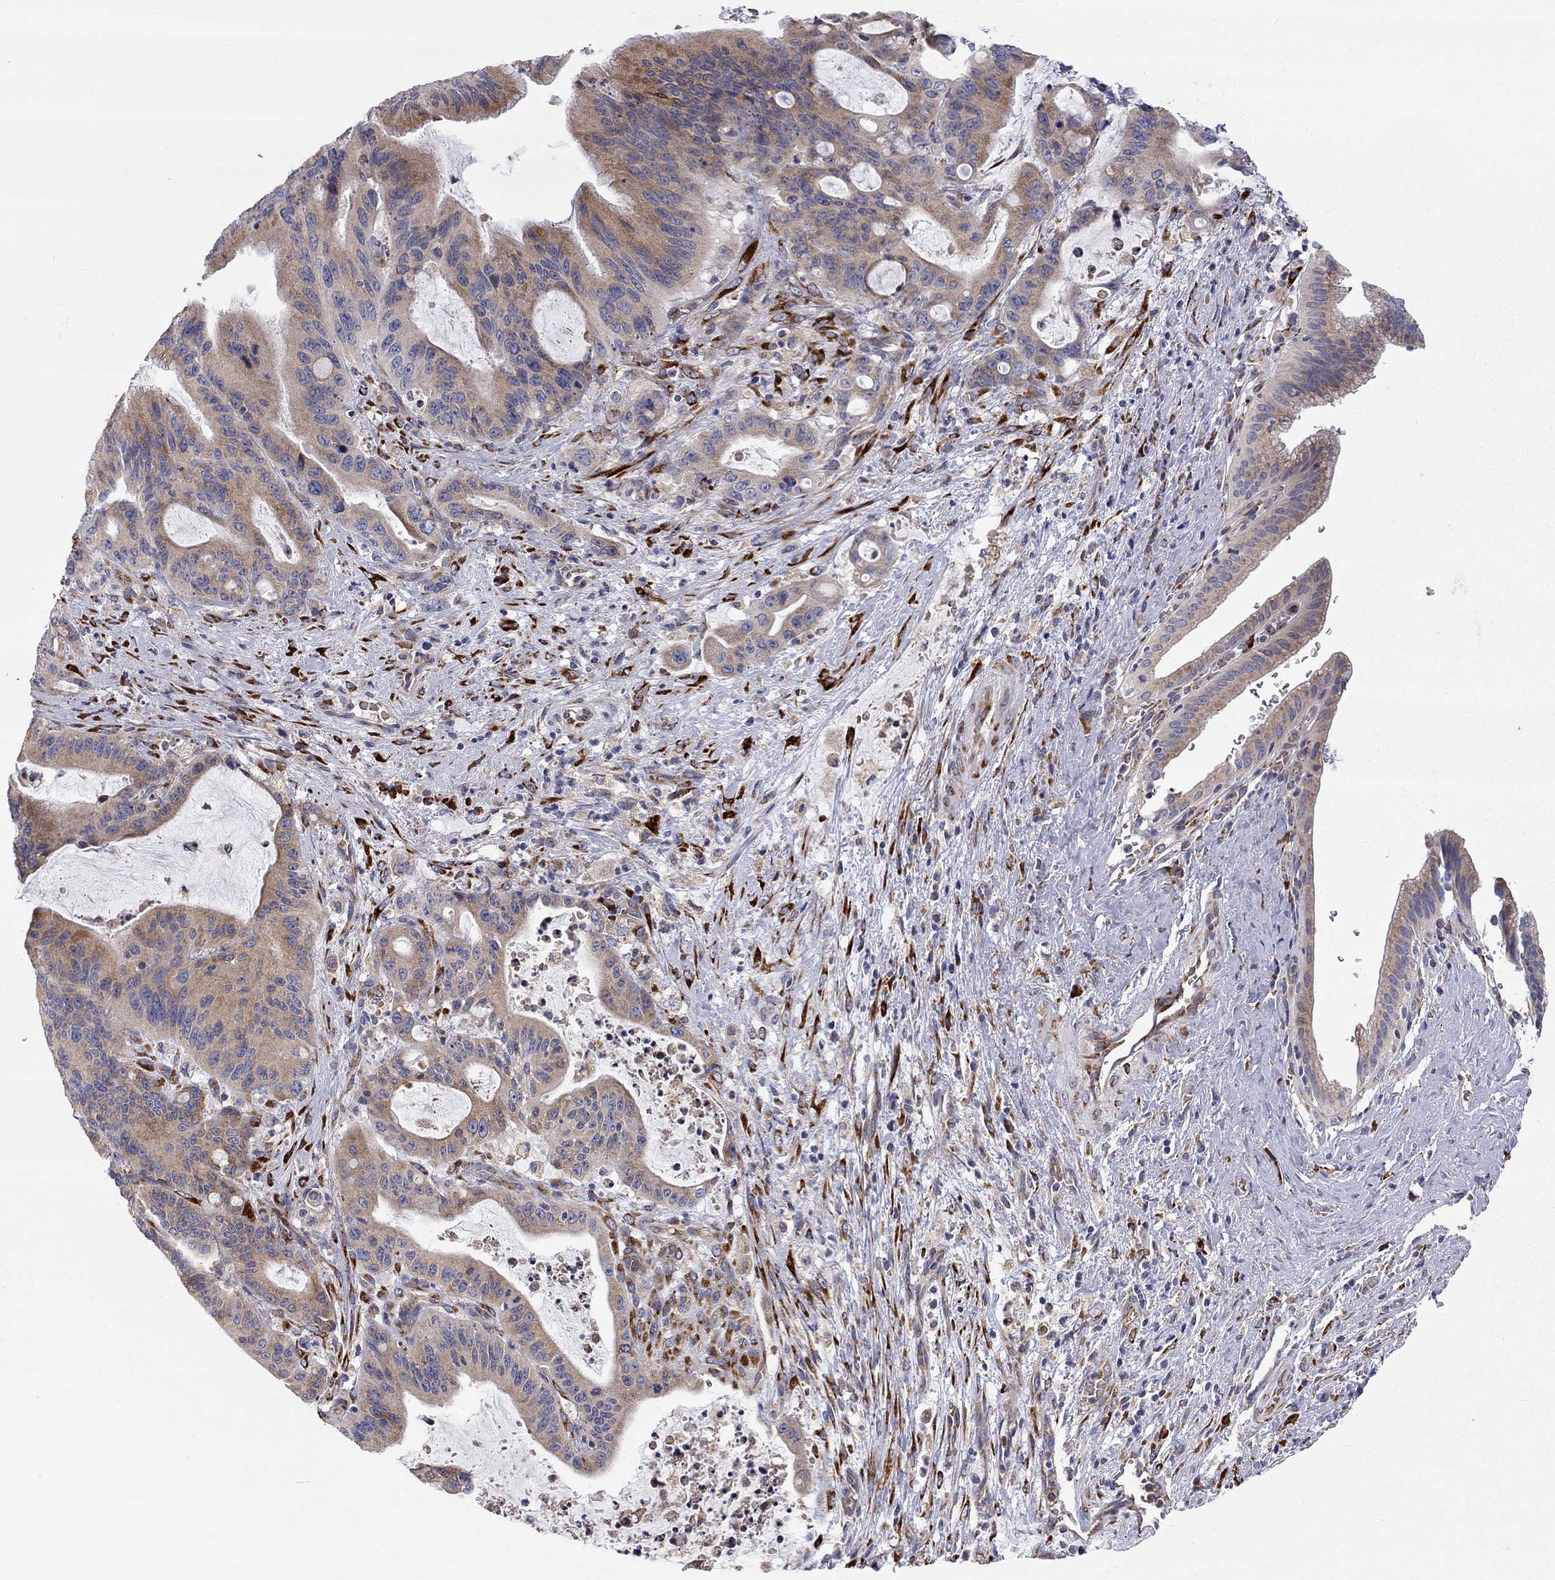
{"staining": {"intensity": "moderate", "quantity": ">75%", "location": "cytoplasmic/membranous"}, "tissue": "liver cancer", "cell_type": "Tumor cells", "image_type": "cancer", "snomed": [{"axis": "morphology", "description": "Cholangiocarcinoma"}, {"axis": "topography", "description": "Liver"}], "caption": "Immunohistochemistry (IHC) (DAB) staining of human liver cancer (cholangiocarcinoma) displays moderate cytoplasmic/membranous protein positivity in approximately >75% of tumor cells.", "gene": "CASTOR1", "patient": {"sex": "female", "age": 73}}